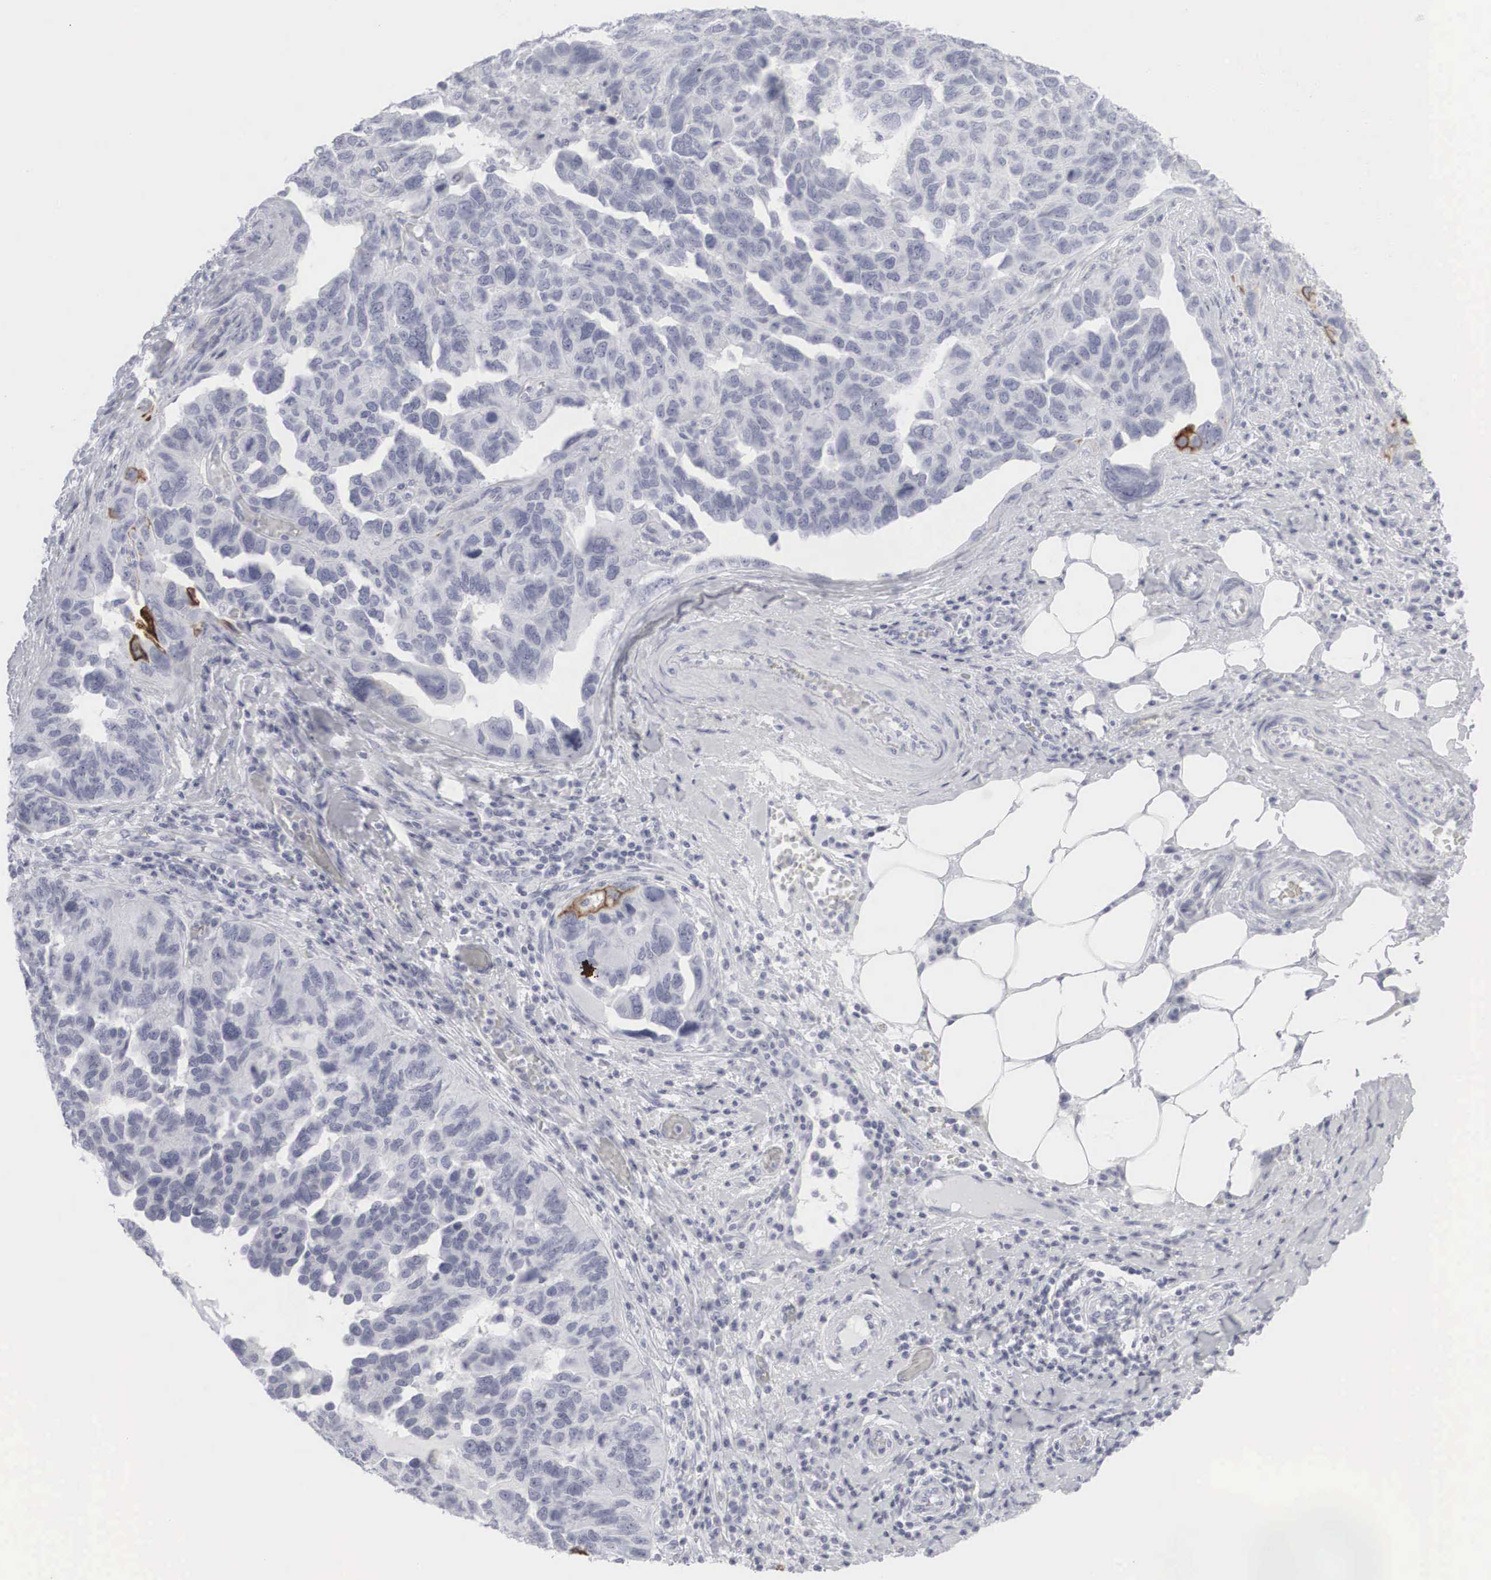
{"staining": {"intensity": "strong", "quantity": "<25%", "location": "cytoplasmic/membranous"}, "tissue": "ovarian cancer", "cell_type": "Tumor cells", "image_type": "cancer", "snomed": [{"axis": "morphology", "description": "Cystadenocarcinoma, serous, NOS"}, {"axis": "topography", "description": "Ovary"}], "caption": "Tumor cells reveal medium levels of strong cytoplasmic/membranous expression in about <25% of cells in serous cystadenocarcinoma (ovarian).", "gene": "KRT14", "patient": {"sex": "female", "age": 64}}